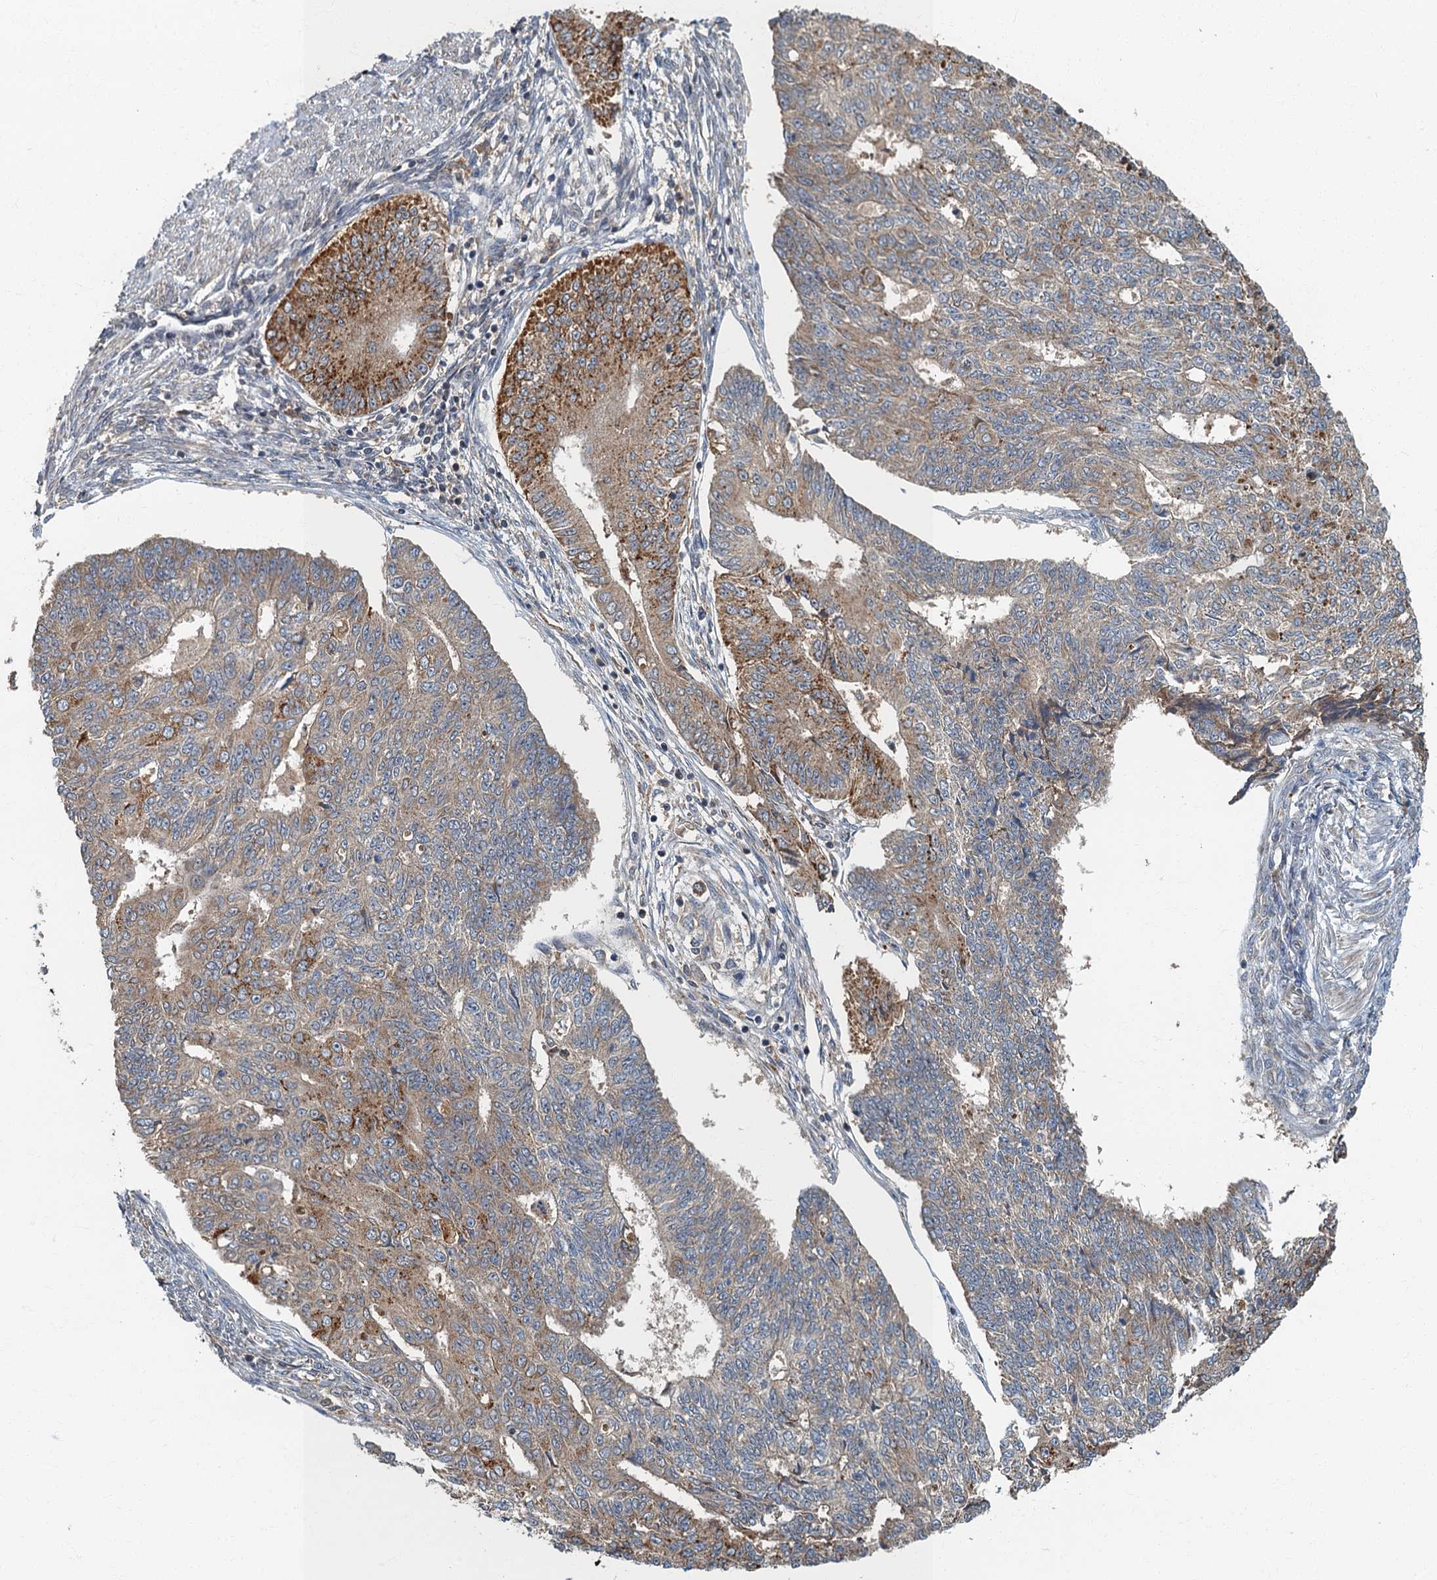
{"staining": {"intensity": "moderate", "quantity": "25%-75%", "location": "cytoplasmic/membranous"}, "tissue": "endometrial cancer", "cell_type": "Tumor cells", "image_type": "cancer", "snomed": [{"axis": "morphology", "description": "Adenocarcinoma, NOS"}, {"axis": "topography", "description": "Endometrium"}], "caption": "Immunohistochemical staining of human endometrial cancer (adenocarcinoma) demonstrates moderate cytoplasmic/membranous protein positivity in approximately 25%-75% of tumor cells.", "gene": "WDCP", "patient": {"sex": "female", "age": 32}}